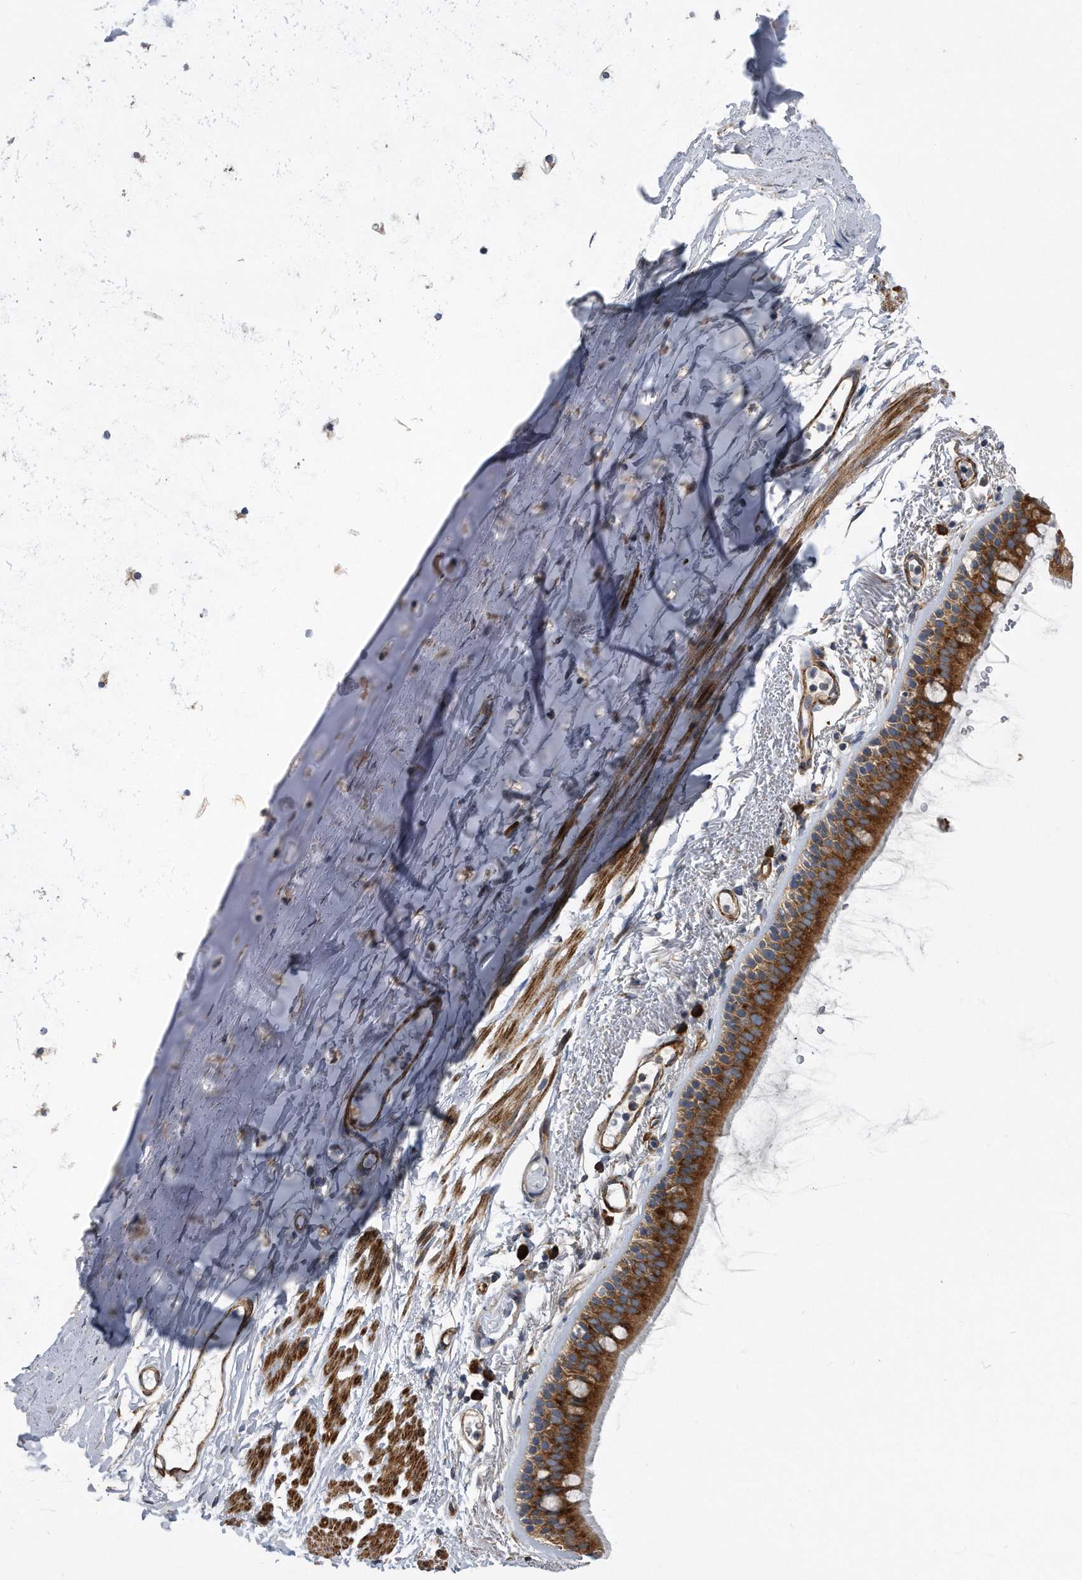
{"staining": {"intensity": "strong", "quantity": "25%-75%", "location": "cytoplasmic/membranous"}, "tissue": "bronchus", "cell_type": "Respiratory epithelial cells", "image_type": "normal", "snomed": [{"axis": "morphology", "description": "Normal tissue, NOS"}, {"axis": "topography", "description": "Lymph node"}, {"axis": "topography", "description": "Bronchus"}], "caption": "A brown stain labels strong cytoplasmic/membranous expression of a protein in respiratory epithelial cells of benign bronchus.", "gene": "EIF2B4", "patient": {"sex": "female", "age": 70}}